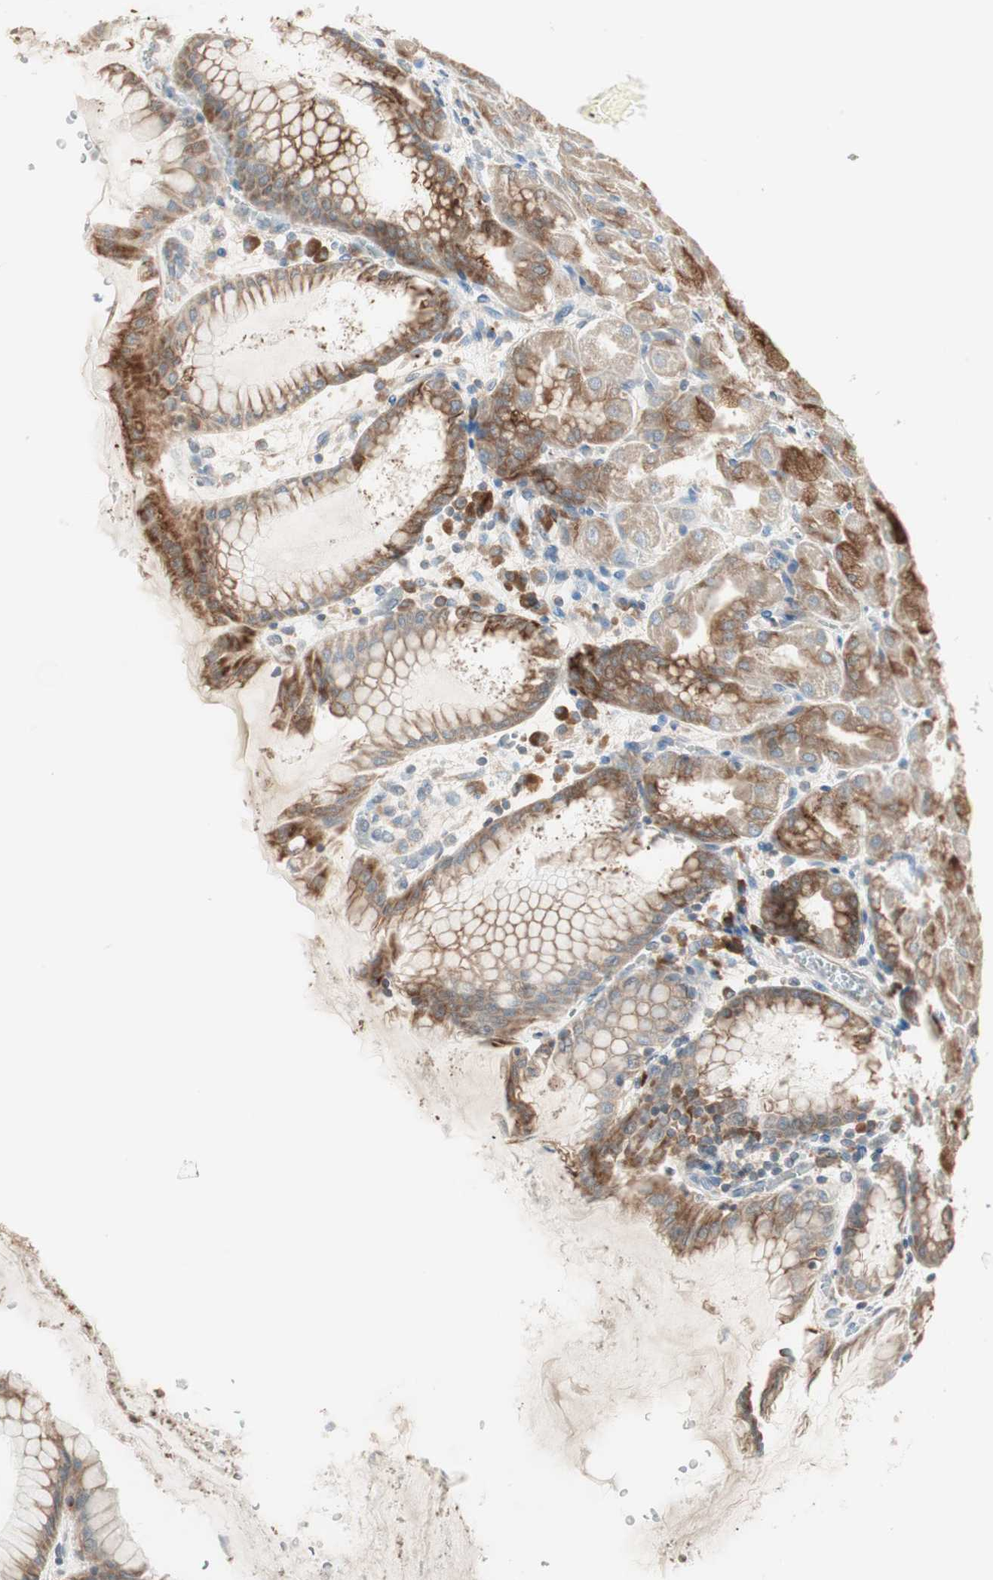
{"staining": {"intensity": "strong", "quantity": ">75%", "location": "cytoplasmic/membranous"}, "tissue": "stomach", "cell_type": "Glandular cells", "image_type": "normal", "snomed": [{"axis": "morphology", "description": "Normal tissue, NOS"}, {"axis": "topography", "description": "Stomach, upper"}], "caption": "Approximately >75% of glandular cells in benign human stomach display strong cytoplasmic/membranous protein staining as visualized by brown immunohistochemical staining.", "gene": "RPL23", "patient": {"sex": "female", "age": 56}}